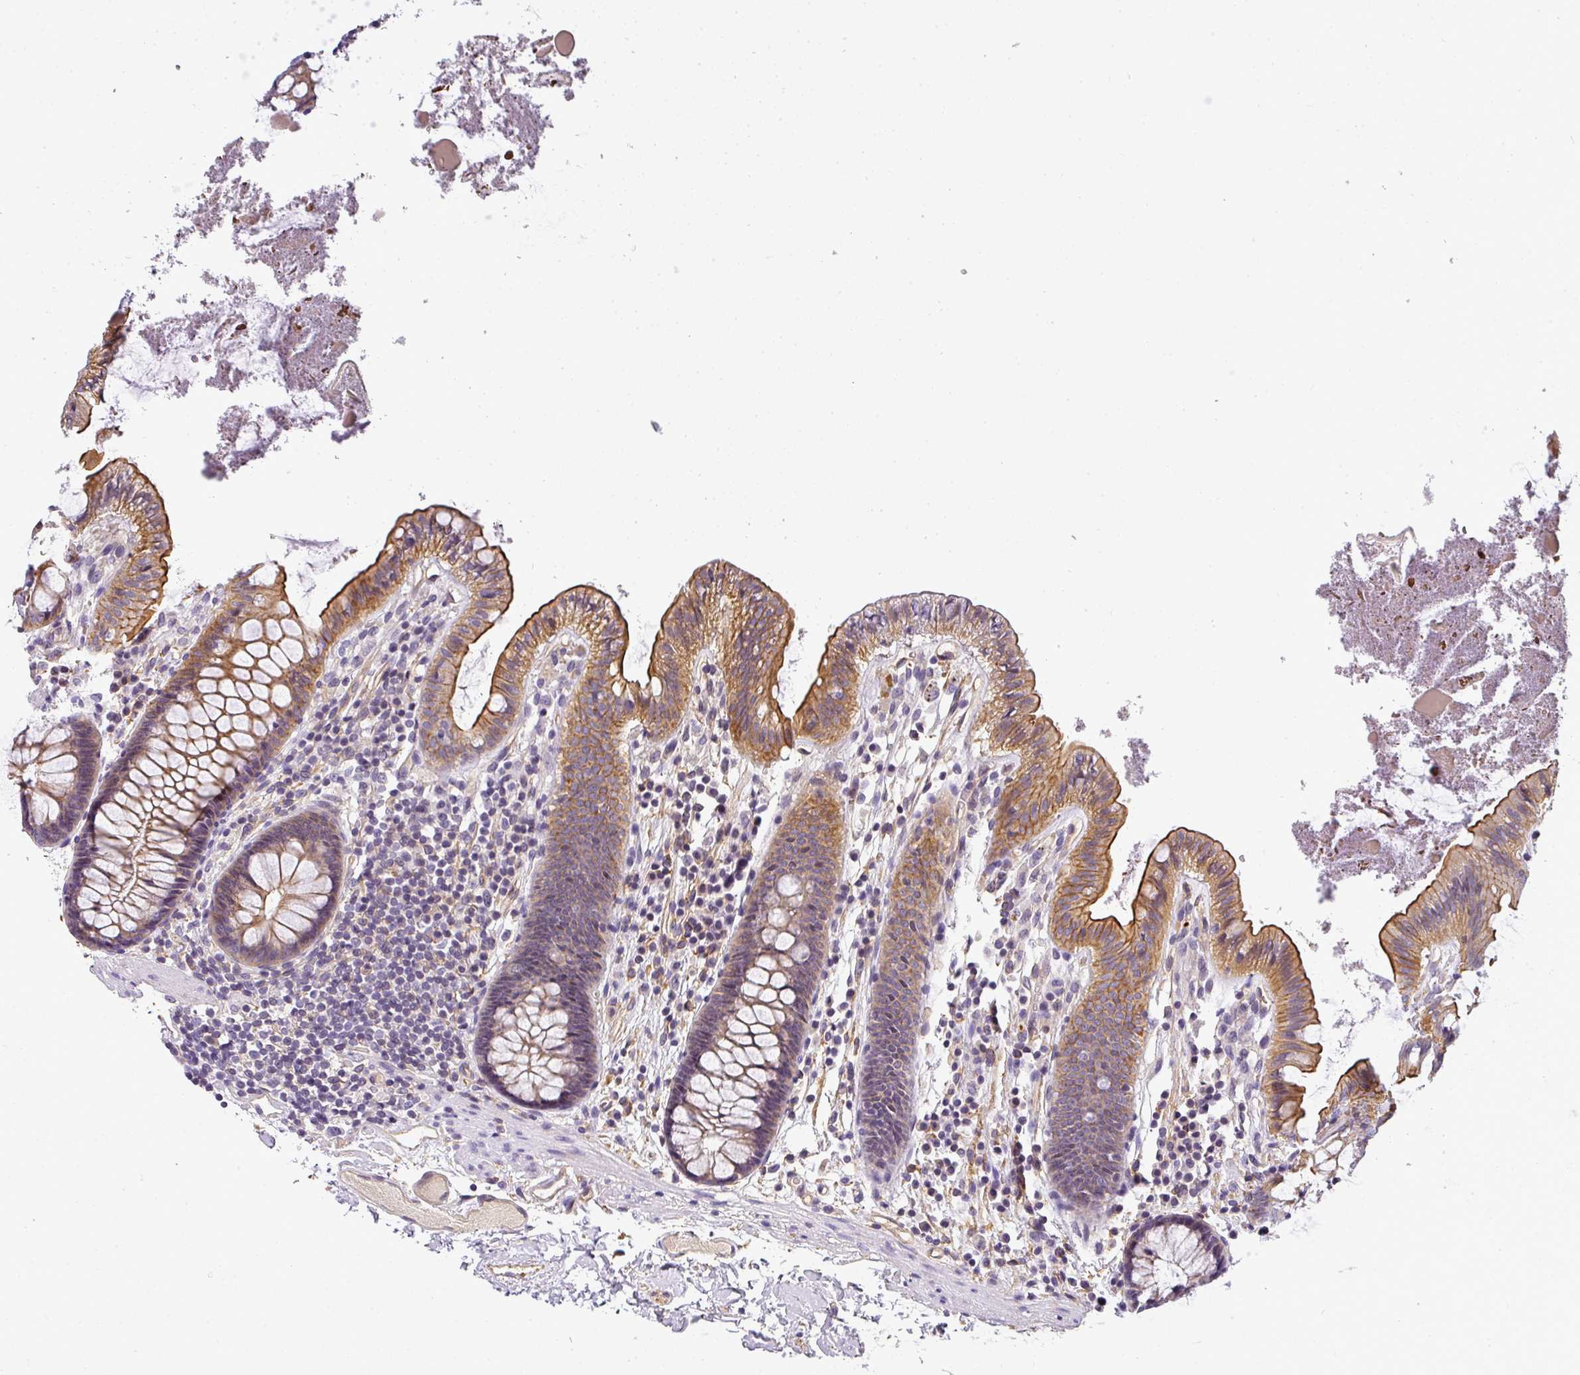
{"staining": {"intensity": "weak", "quantity": ">75%", "location": "cytoplasmic/membranous"}, "tissue": "colon", "cell_type": "Endothelial cells", "image_type": "normal", "snomed": [{"axis": "morphology", "description": "Normal tissue, NOS"}, {"axis": "topography", "description": "Colon"}], "caption": "The immunohistochemical stain shows weak cytoplasmic/membranous positivity in endothelial cells of normal colon. Using DAB (brown) and hematoxylin (blue) stains, captured at high magnification using brightfield microscopy.", "gene": "OR11H4", "patient": {"sex": "male", "age": 84}}